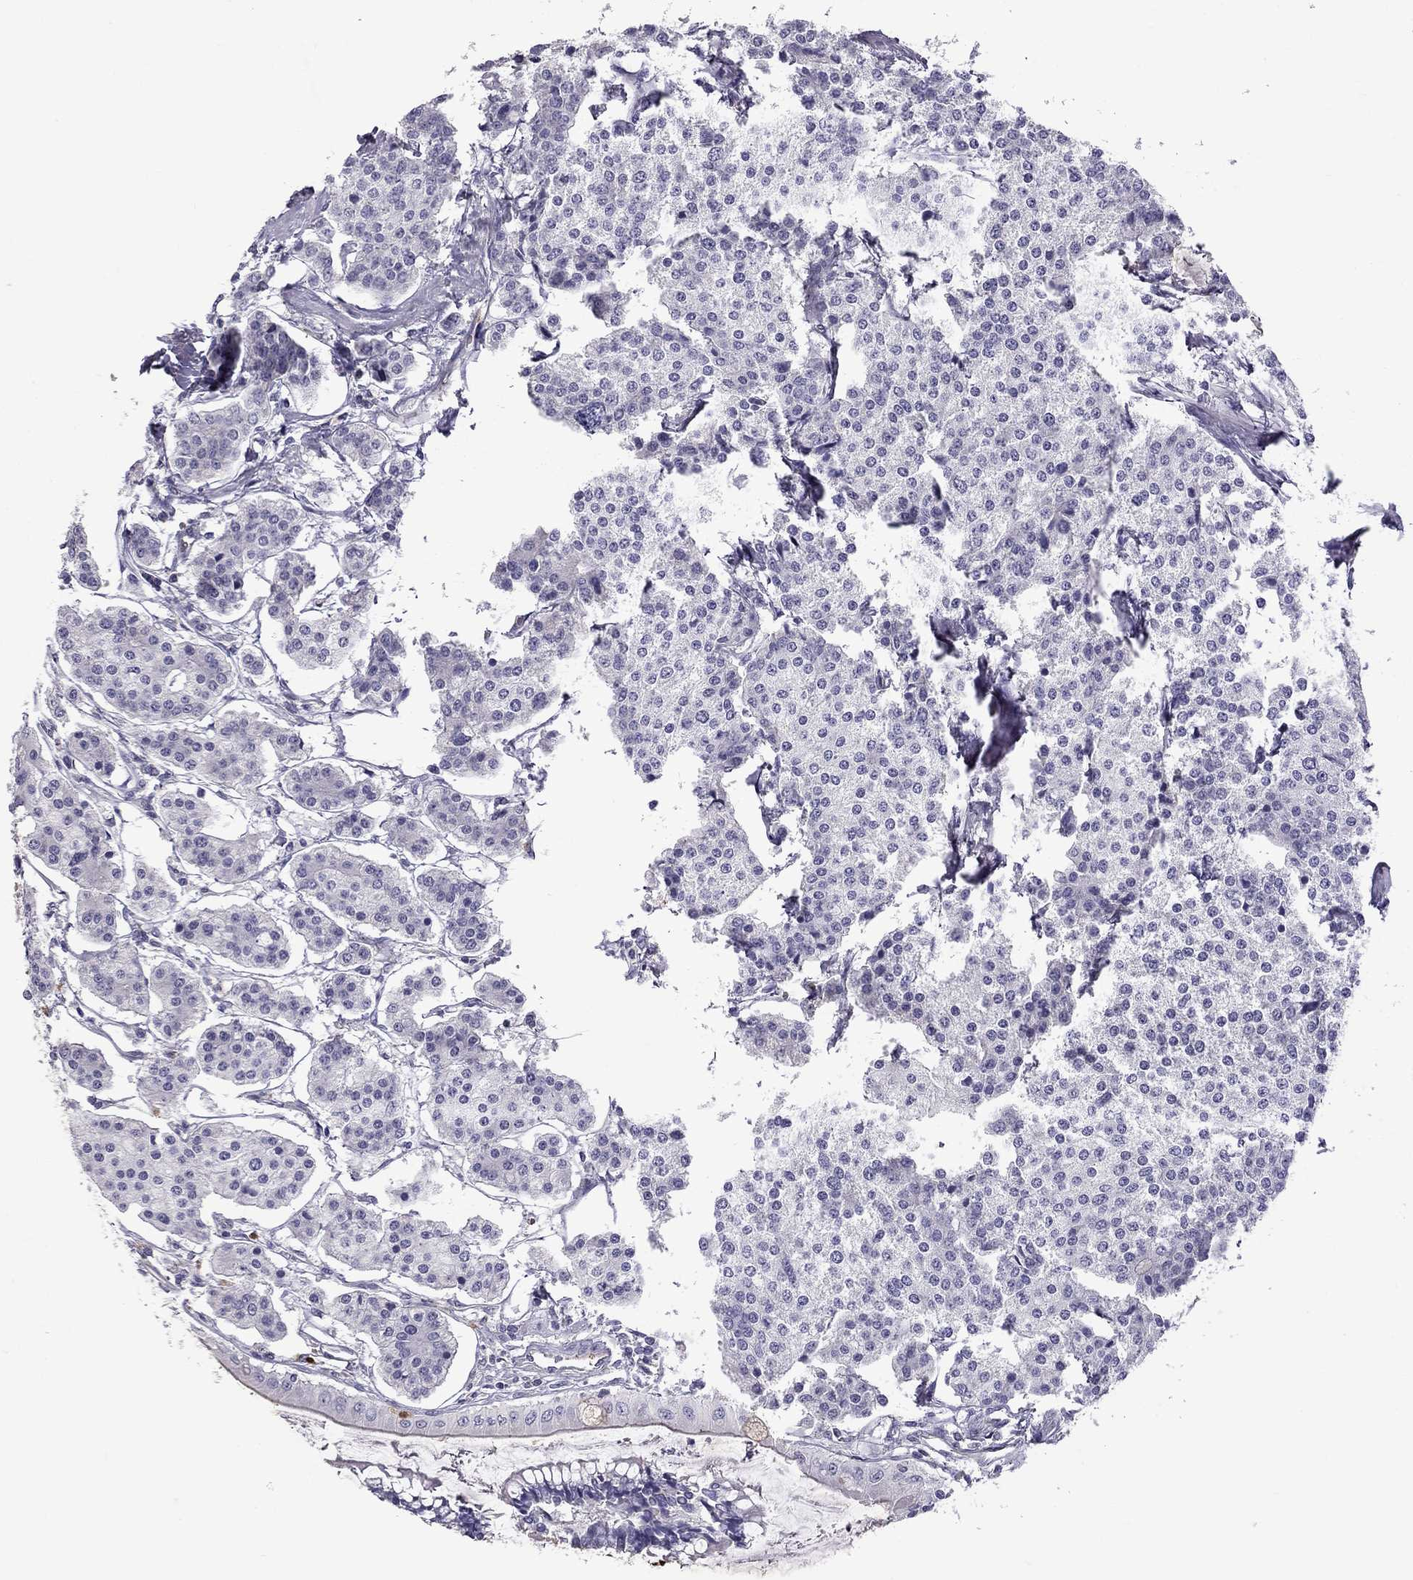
{"staining": {"intensity": "negative", "quantity": "none", "location": "none"}, "tissue": "carcinoid", "cell_type": "Tumor cells", "image_type": "cancer", "snomed": [{"axis": "morphology", "description": "Carcinoid, malignant, NOS"}, {"axis": "topography", "description": "Small intestine"}], "caption": "This is an immunohistochemistry photomicrograph of carcinoid. There is no expression in tumor cells.", "gene": "STOML3", "patient": {"sex": "female", "age": 65}}